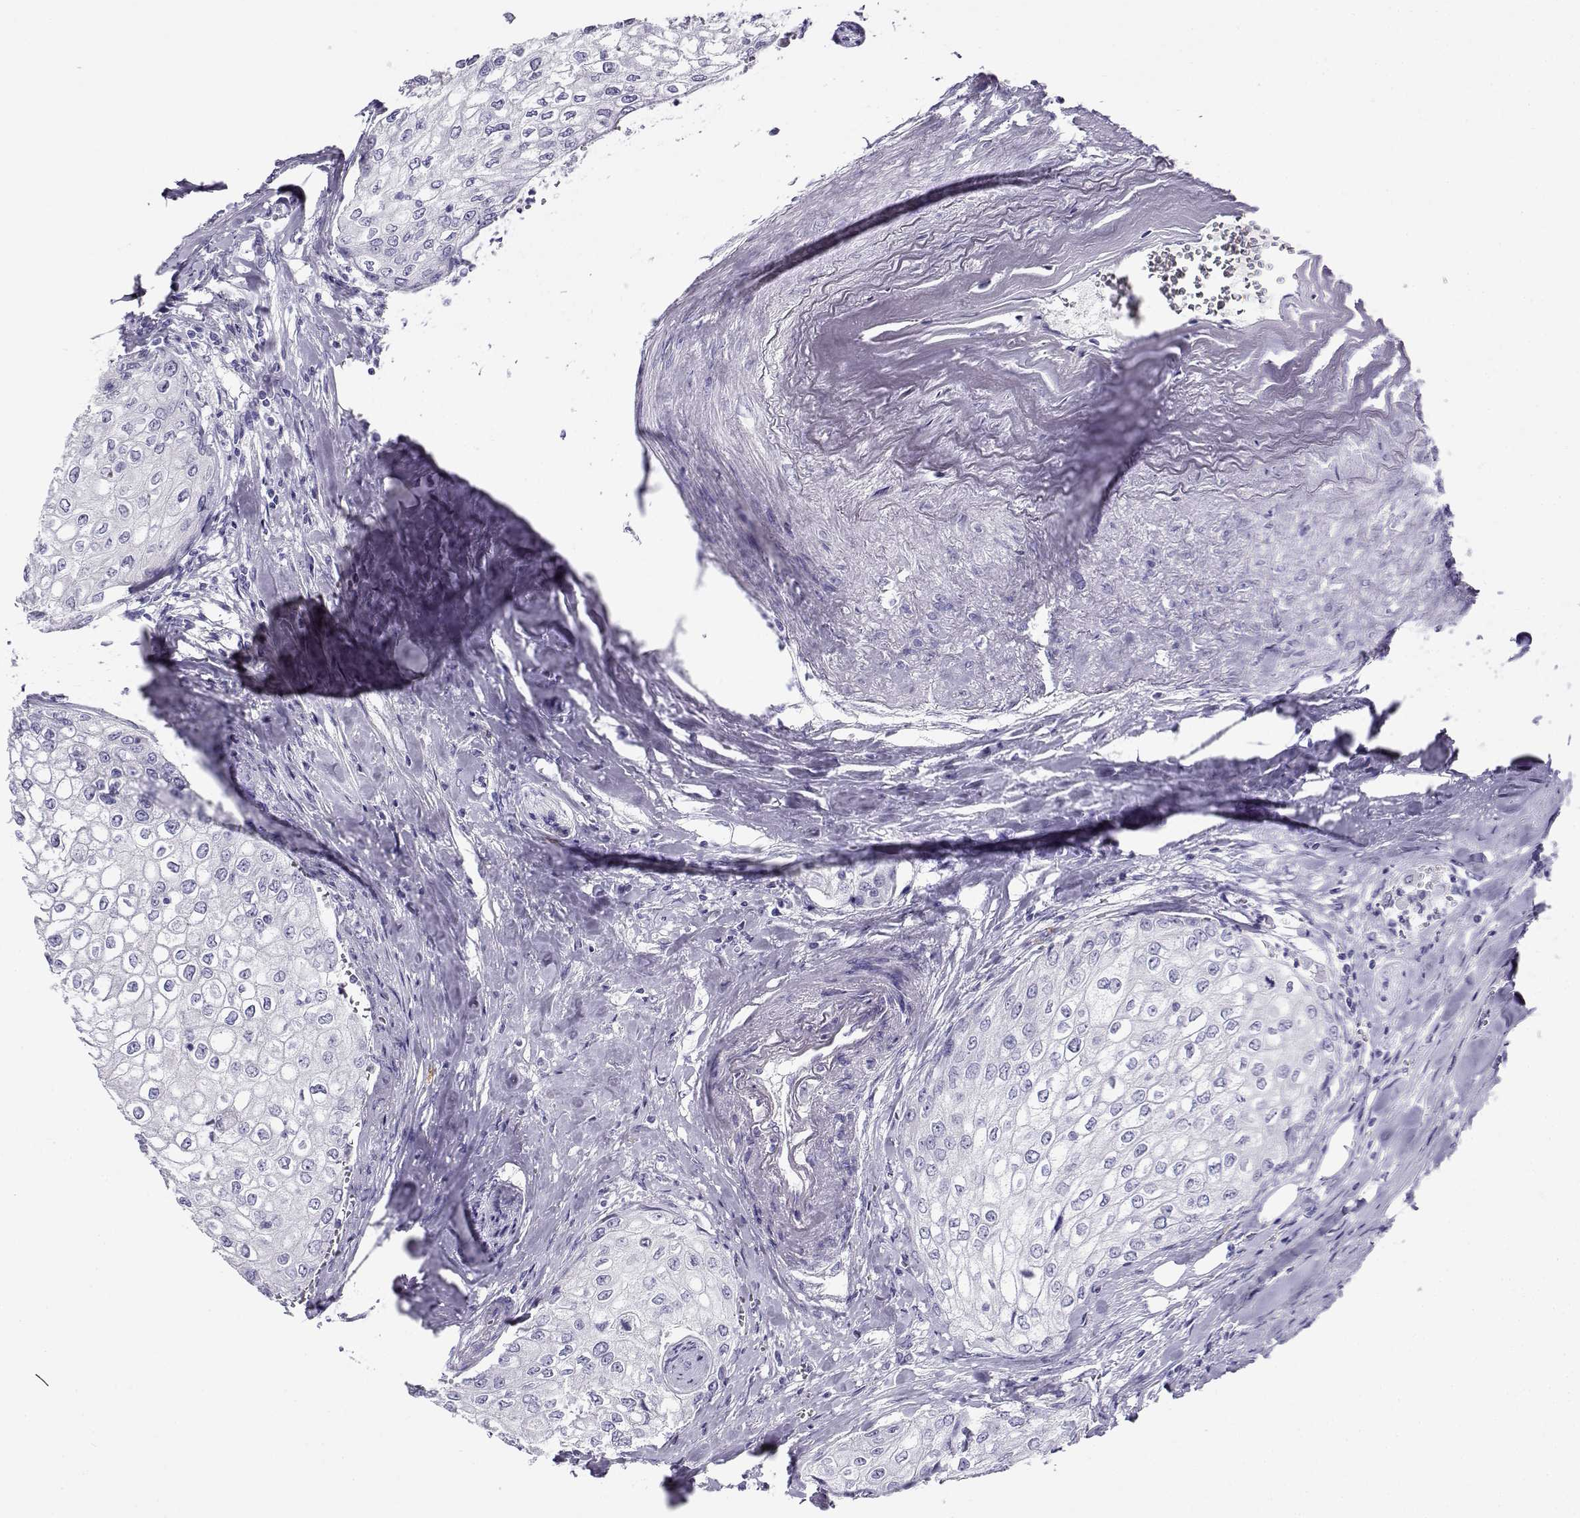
{"staining": {"intensity": "negative", "quantity": "none", "location": "none"}, "tissue": "urothelial cancer", "cell_type": "Tumor cells", "image_type": "cancer", "snomed": [{"axis": "morphology", "description": "Urothelial carcinoma, High grade"}, {"axis": "topography", "description": "Urinary bladder"}], "caption": "Urothelial cancer was stained to show a protein in brown. There is no significant expression in tumor cells. Brightfield microscopy of immunohistochemistry (IHC) stained with DAB (brown) and hematoxylin (blue), captured at high magnification.", "gene": "CABS1", "patient": {"sex": "male", "age": 62}}